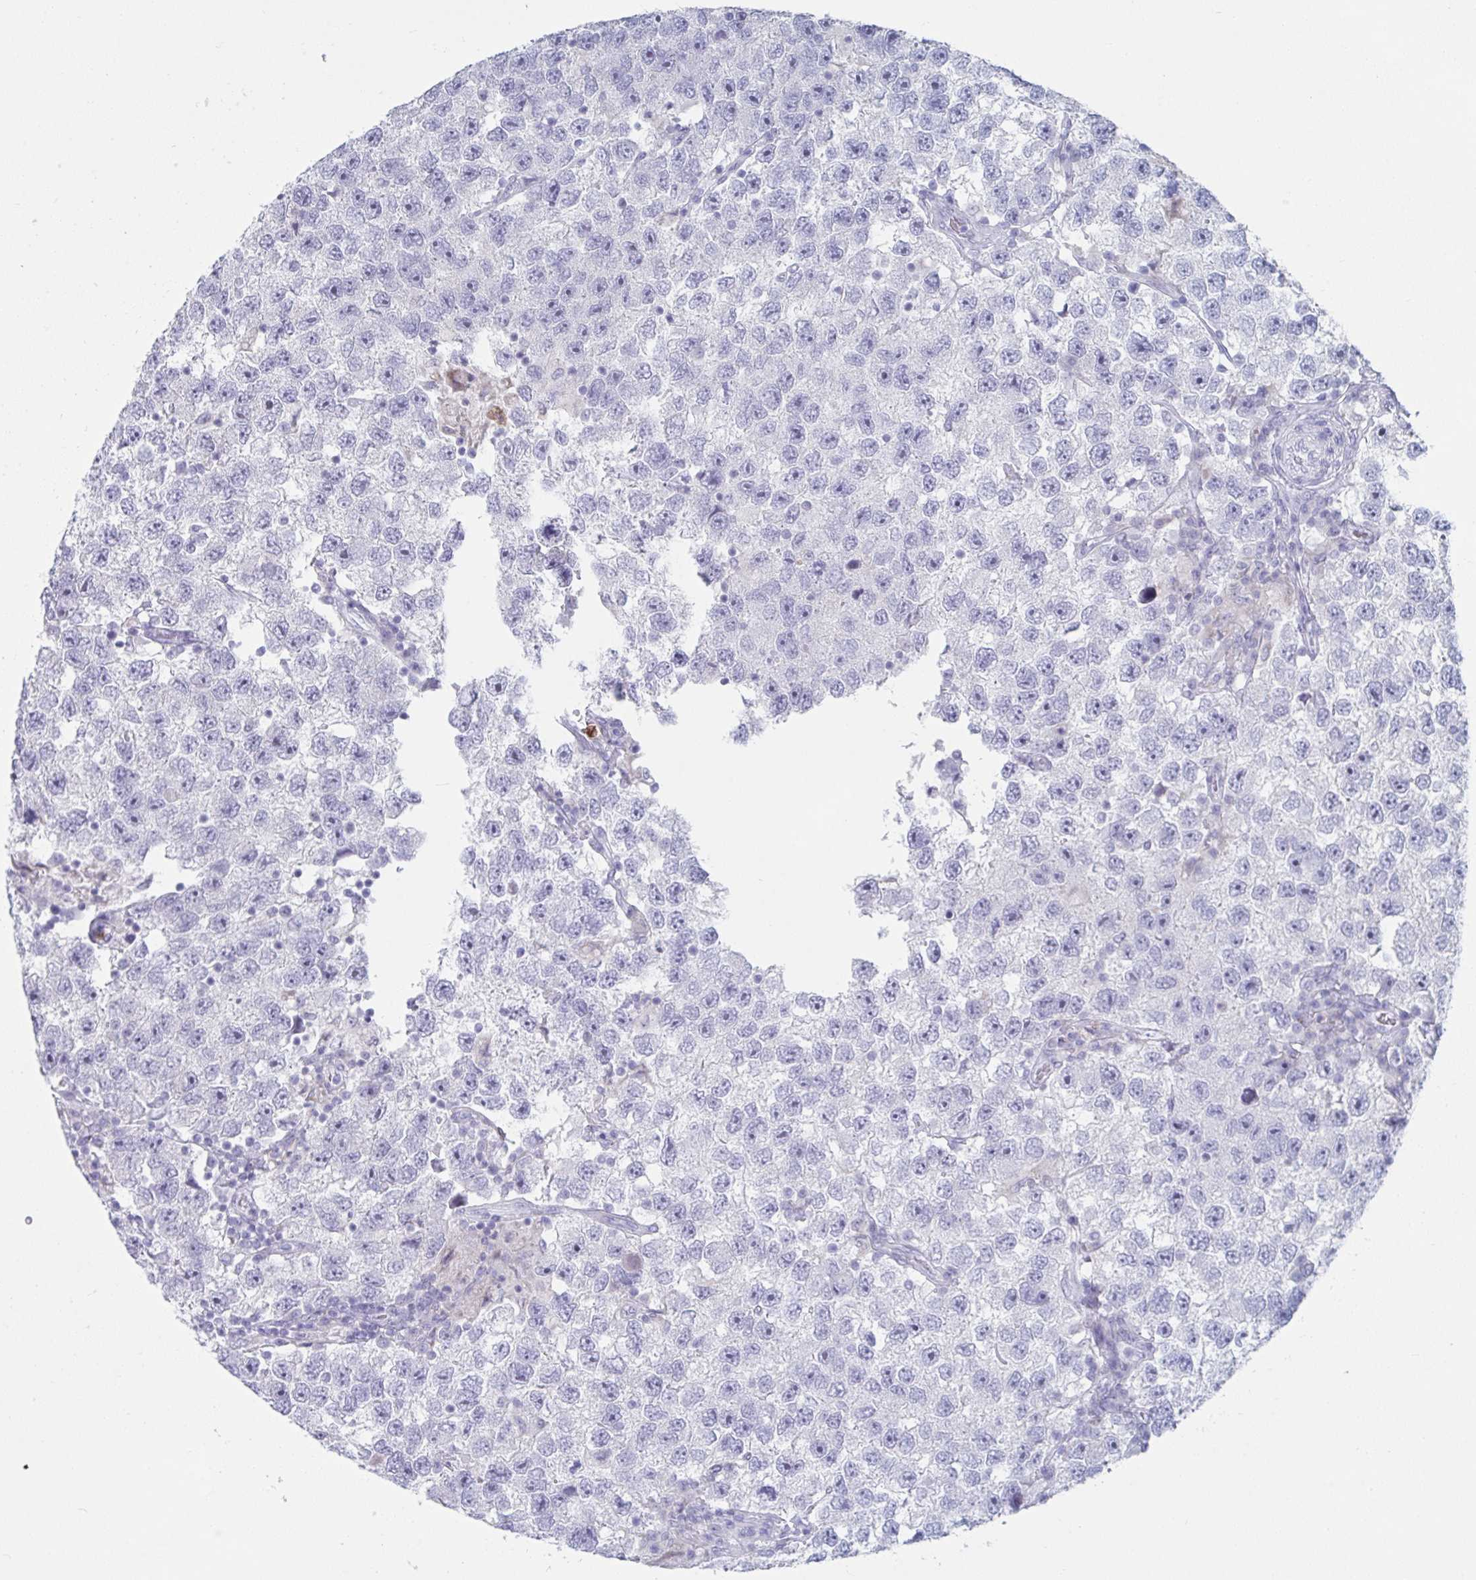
{"staining": {"intensity": "negative", "quantity": "none", "location": "none"}, "tissue": "testis cancer", "cell_type": "Tumor cells", "image_type": "cancer", "snomed": [{"axis": "morphology", "description": "Seminoma, NOS"}, {"axis": "topography", "description": "Testis"}], "caption": "Immunohistochemistry (IHC) of human seminoma (testis) reveals no expression in tumor cells. (Immunohistochemistry (IHC), brightfield microscopy, high magnification).", "gene": "CYP4F11", "patient": {"sex": "male", "age": 26}}